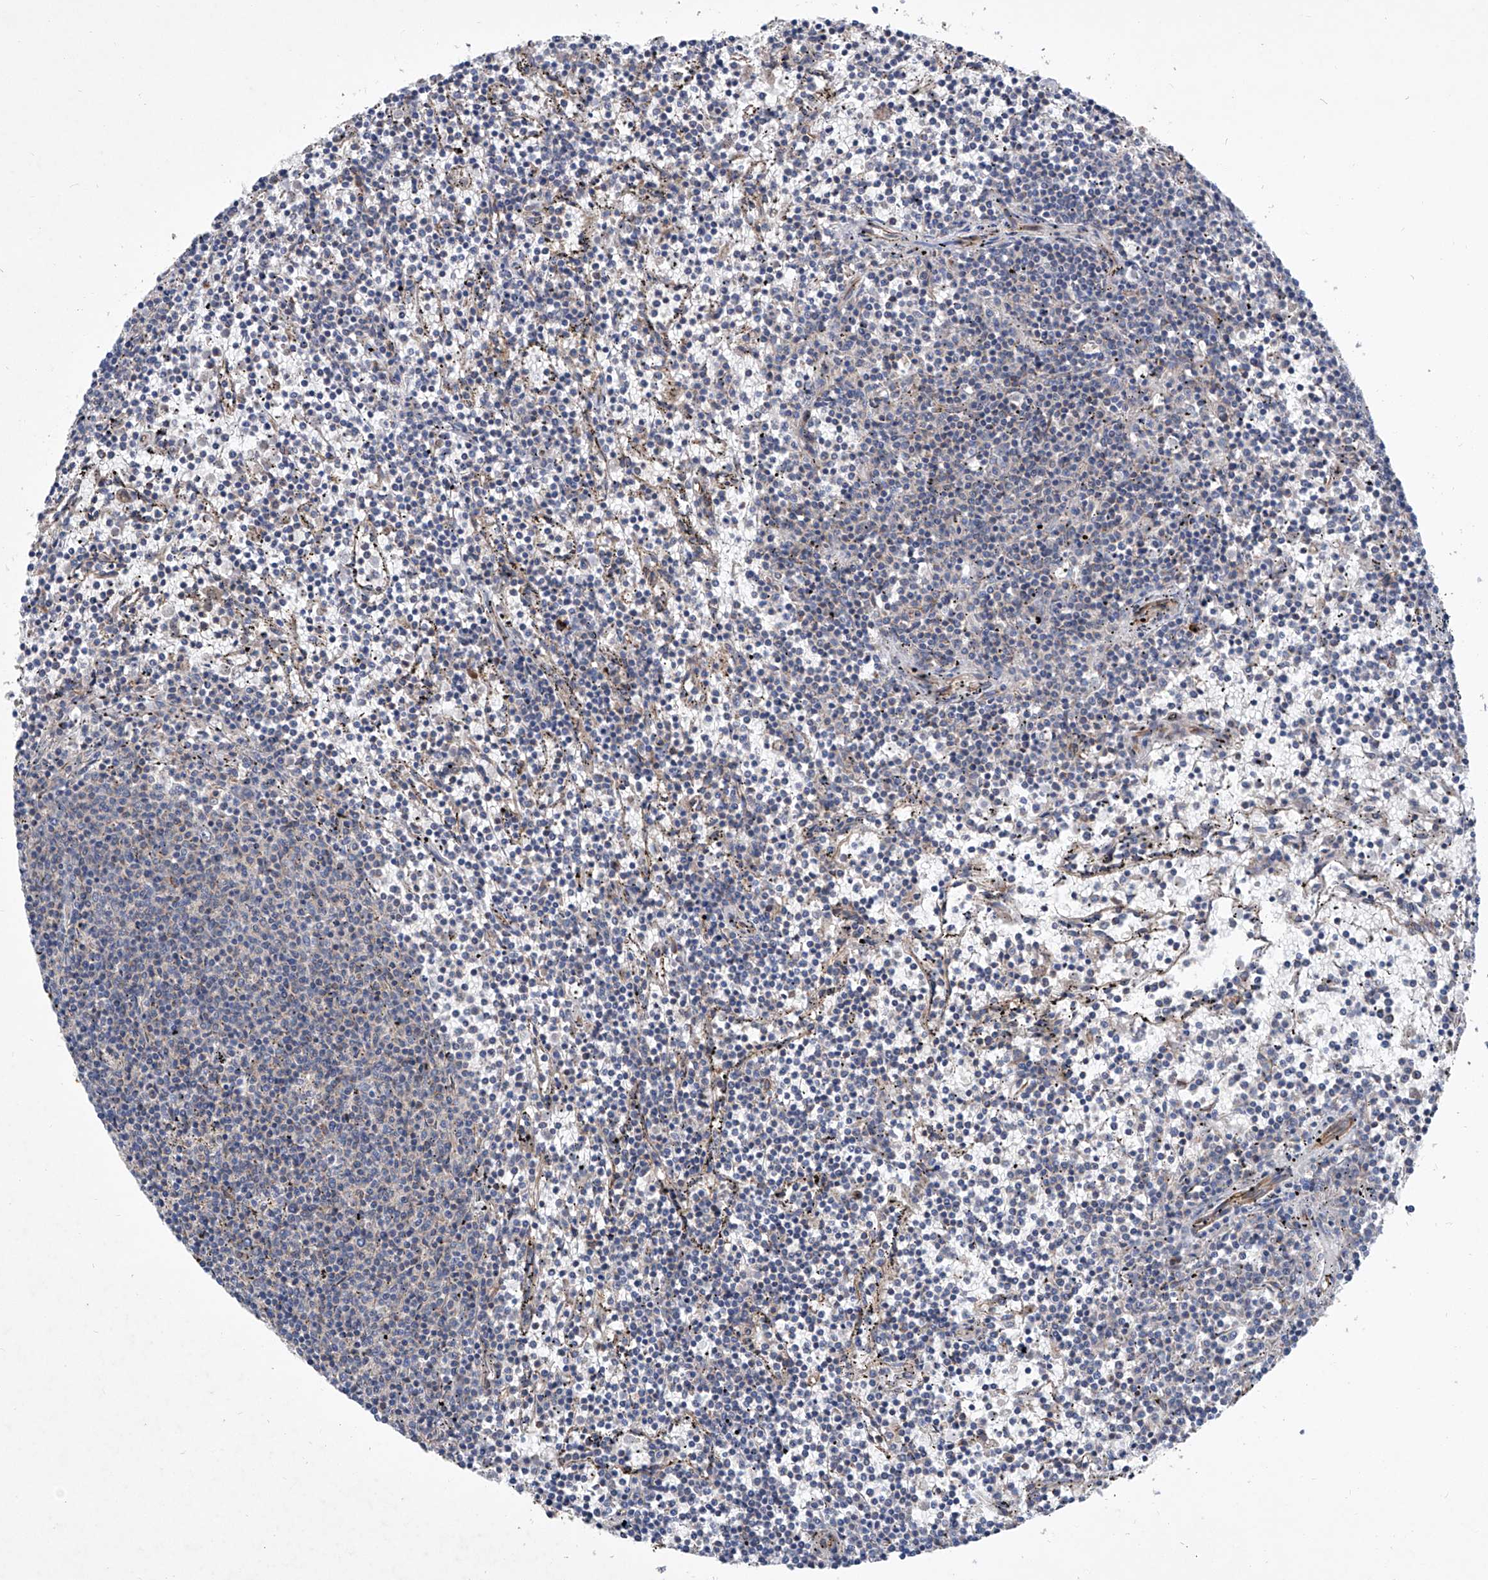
{"staining": {"intensity": "negative", "quantity": "none", "location": "none"}, "tissue": "lymphoma", "cell_type": "Tumor cells", "image_type": "cancer", "snomed": [{"axis": "morphology", "description": "Malignant lymphoma, non-Hodgkin's type, Low grade"}, {"axis": "topography", "description": "Spleen"}], "caption": "There is no significant positivity in tumor cells of low-grade malignant lymphoma, non-Hodgkin's type.", "gene": "ASCC3", "patient": {"sex": "female", "age": 50}}